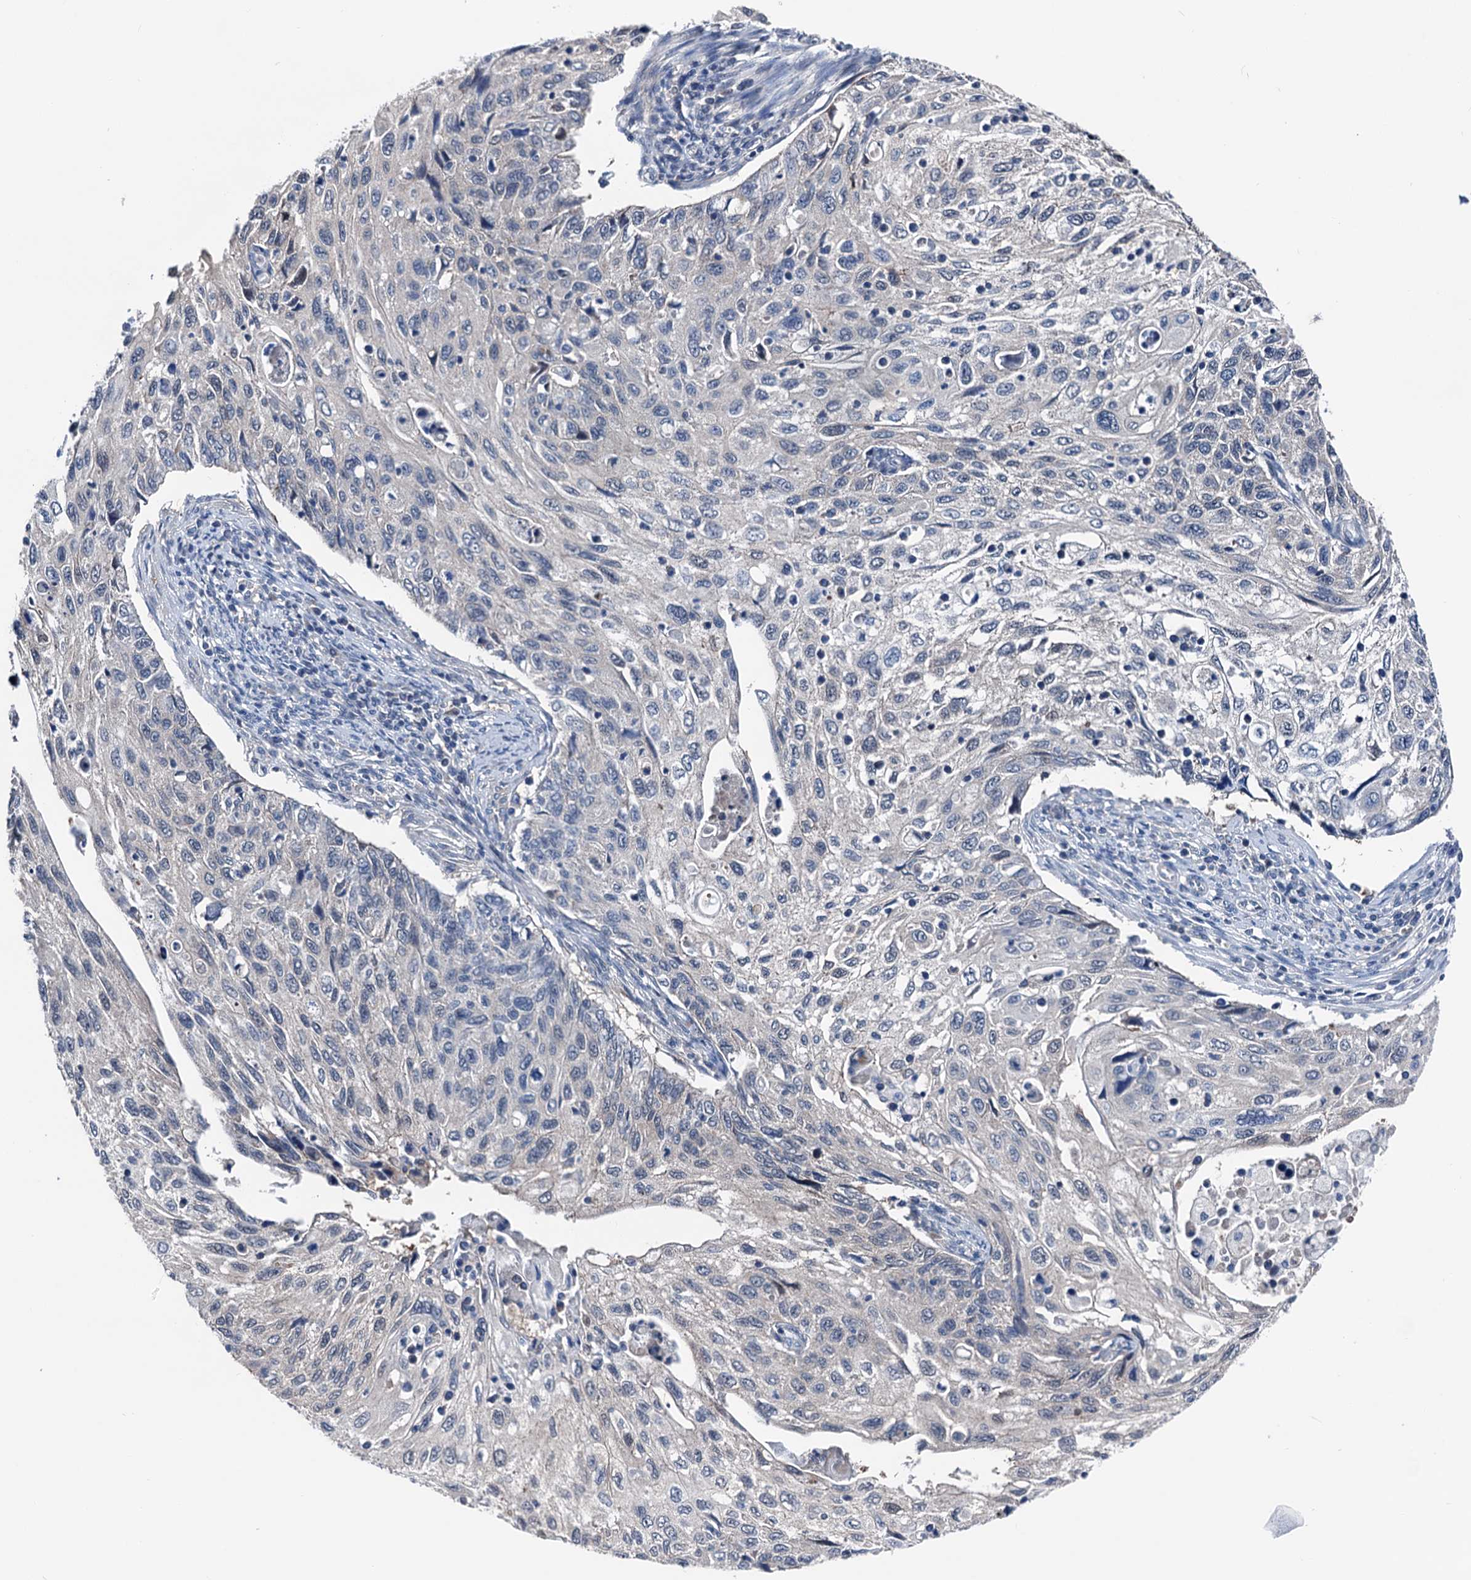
{"staining": {"intensity": "negative", "quantity": "none", "location": "none"}, "tissue": "cervical cancer", "cell_type": "Tumor cells", "image_type": "cancer", "snomed": [{"axis": "morphology", "description": "Squamous cell carcinoma, NOS"}, {"axis": "topography", "description": "Cervix"}], "caption": "Tumor cells show no significant positivity in squamous cell carcinoma (cervical).", "gene": "GLO1", "patient": {"sex": "female", "age": 70}}